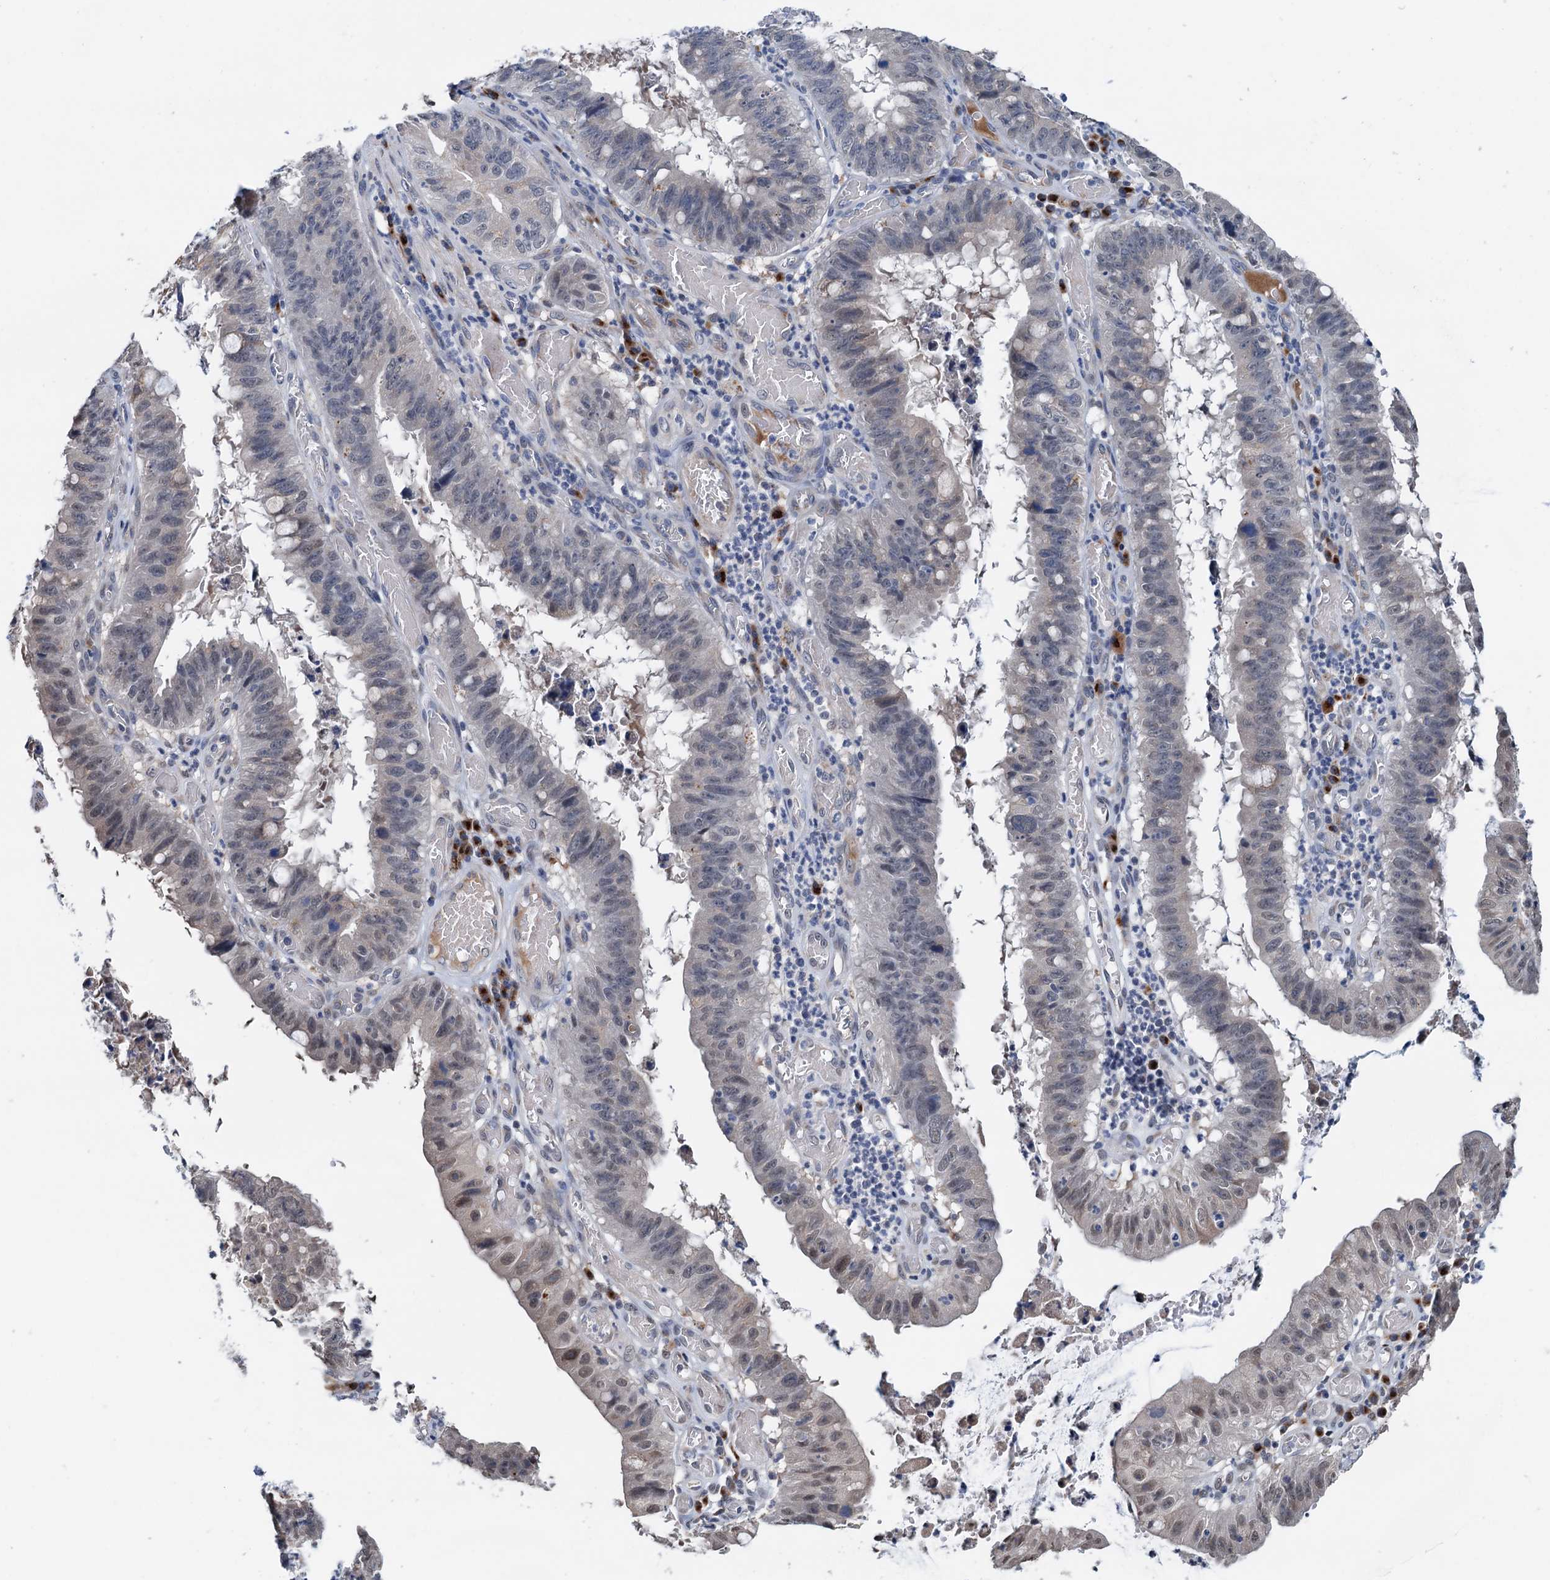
{"staining": {"intensity": "negative", "quantity": "none", "location": "none"}, "tissue": "stomach cancer", "cell_type": "Tumor cells", "image_type": "cancer", "snomed": [{"axis": "morphology", "description": "Adenocarcinoma, NOS"}, {"axis": "topography", "description": "Stomach"}], "caption": "Immunohistochemistry of human stomach adenocarcinoma reveals no staining in tumor cells.", "gene": "SHLD1", "patient": {"sex": "male", "age": 59}}